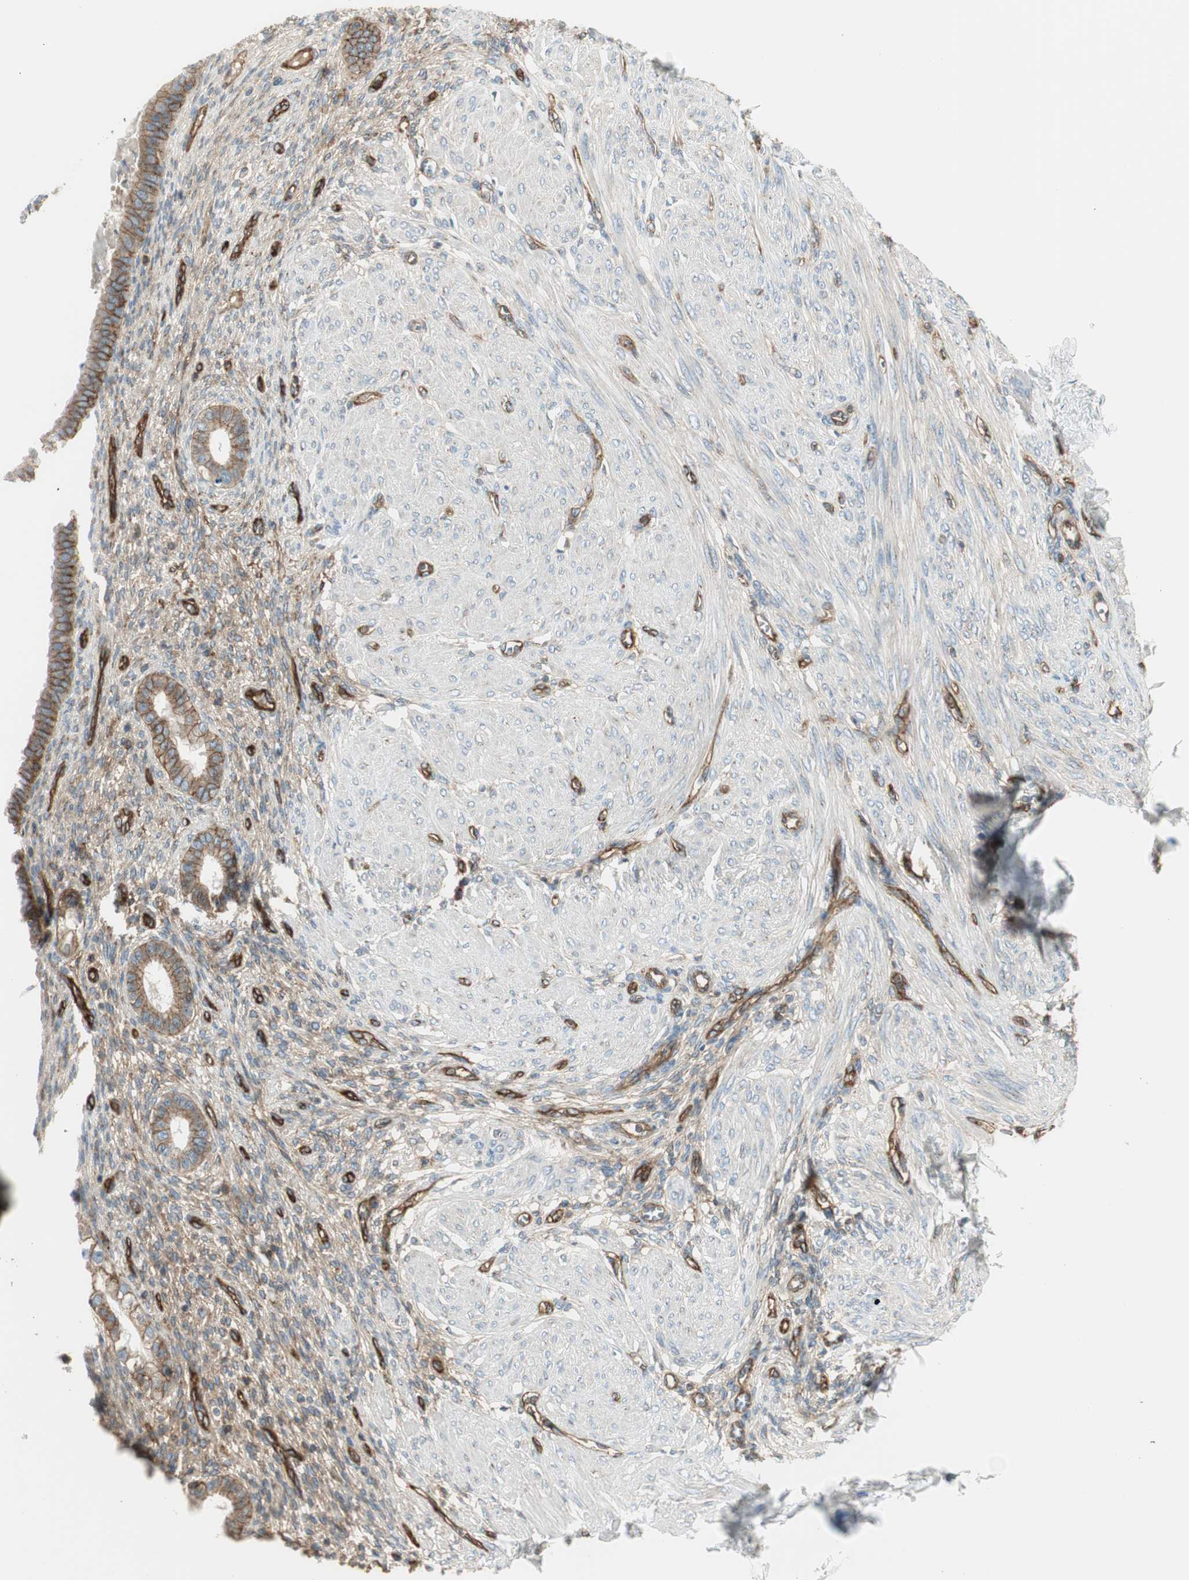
{"staining": {"intensity": "moderate", "quantity": ">75%", "location": "cytoplasmic/membranous"}, "tissue": "endometrium", "cell_type": "Cells in endometrial stroma", "image_type": "normal", "snomed": [{"axis": "morphology", "description": "Normal tissue, NOS"}, {"axis": "topography", "description": "Endometrium"}], "caption": "This image reveals IHC staining of normal human endometrium, with medium moderate cytoplasmic/membranous staining in approximately >75% of cells in endometrial stroma.", "gene": "BTN3A3", "patient": {"sex": "female", "age": 72}}